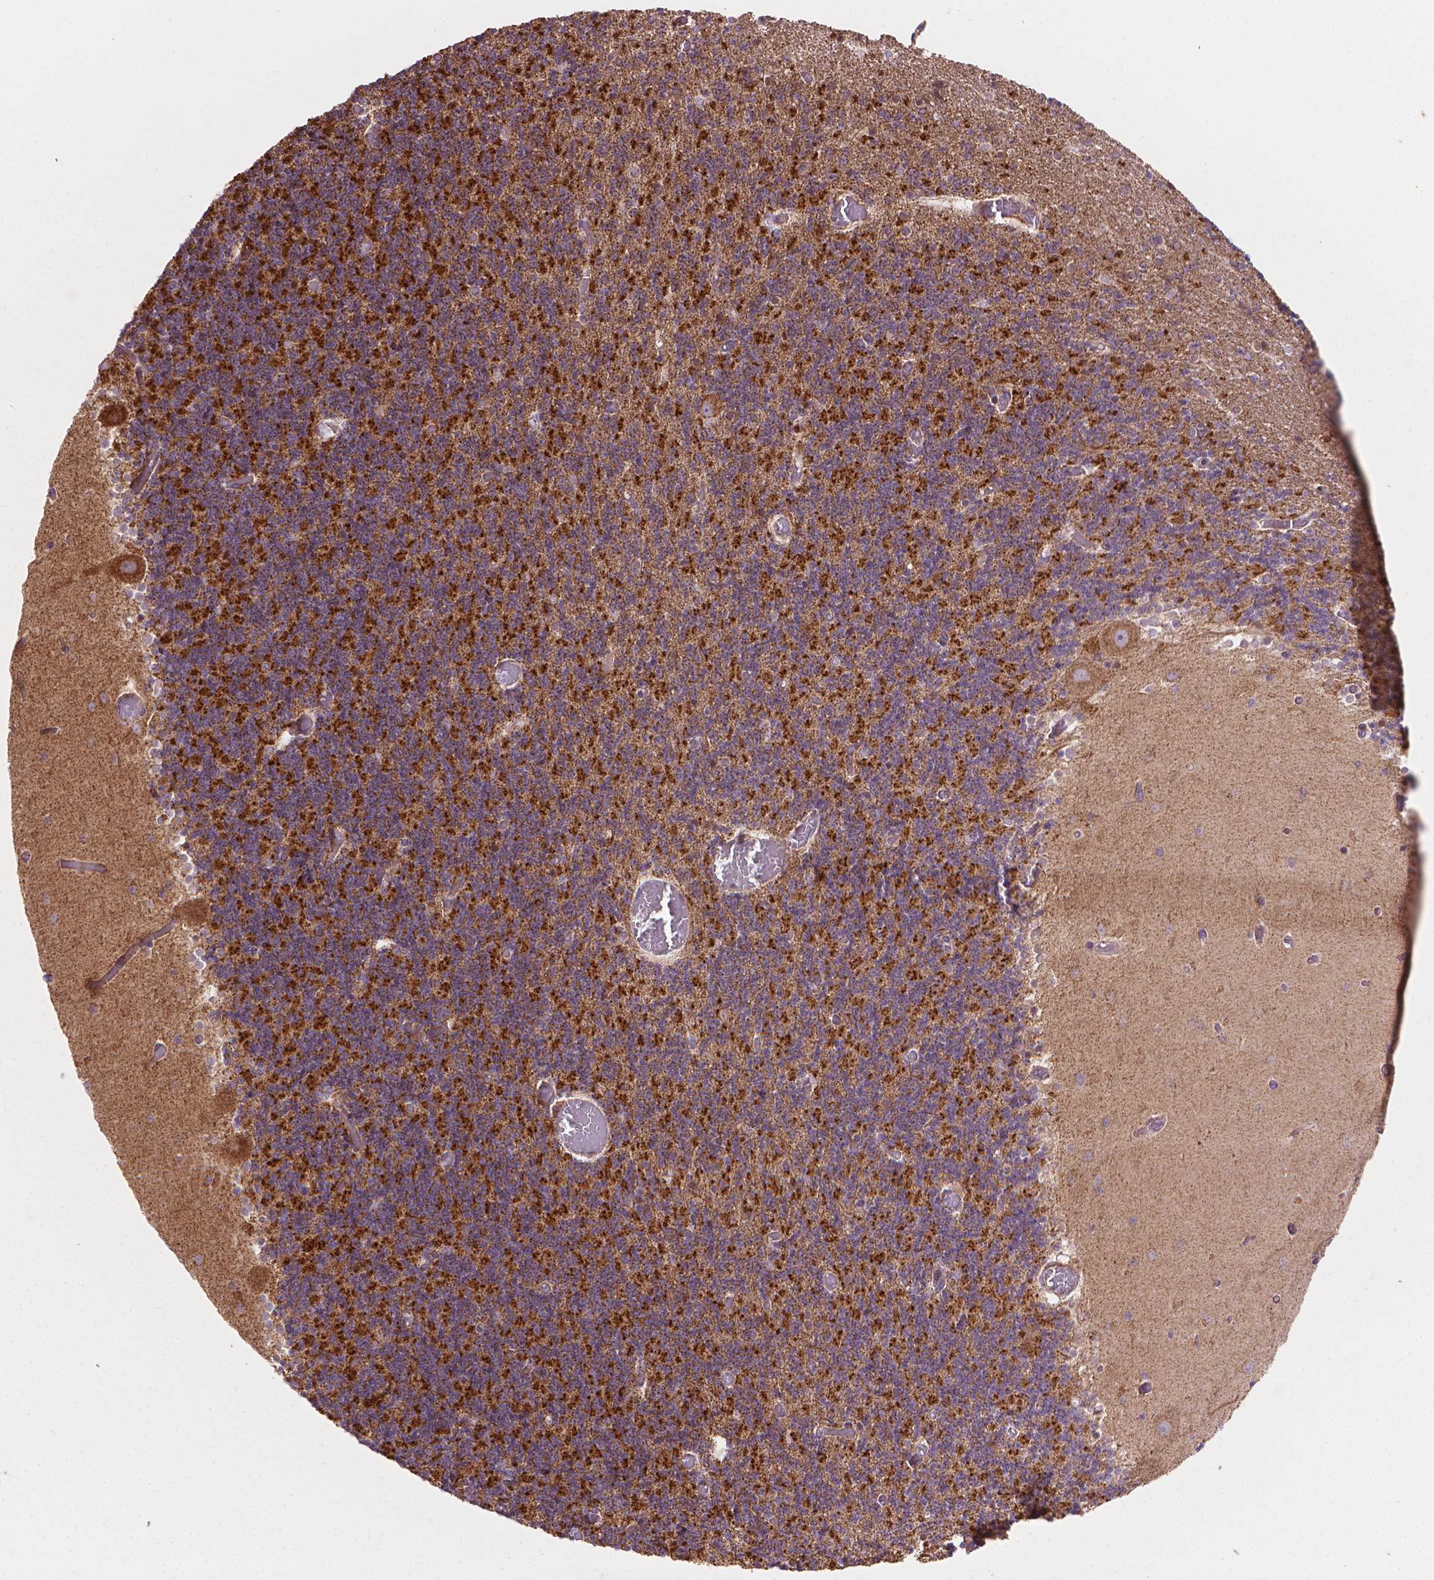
{"staining": {"intensity": "strong", "quantity": "25%-75%", "location": "cytoplasmic/membranous"}, "tissue": "cerebellum", "cell_type": "Cells in granular layer", "image_type": "normal", "snomed": [{"axis": "morphology", "description": "Normal tissue, NOS"}, {"axis": "topography", "description": "Cerebellum"}], "caption": "The micrograph shows immunohistochemical staining of benign cerebellum. There is strong cytoplasmic/membranous staining is identified in about 25%-75% of cells in granular layer.", "gene": "VARS2", "patient": {"sex": "female", "age": 28}}